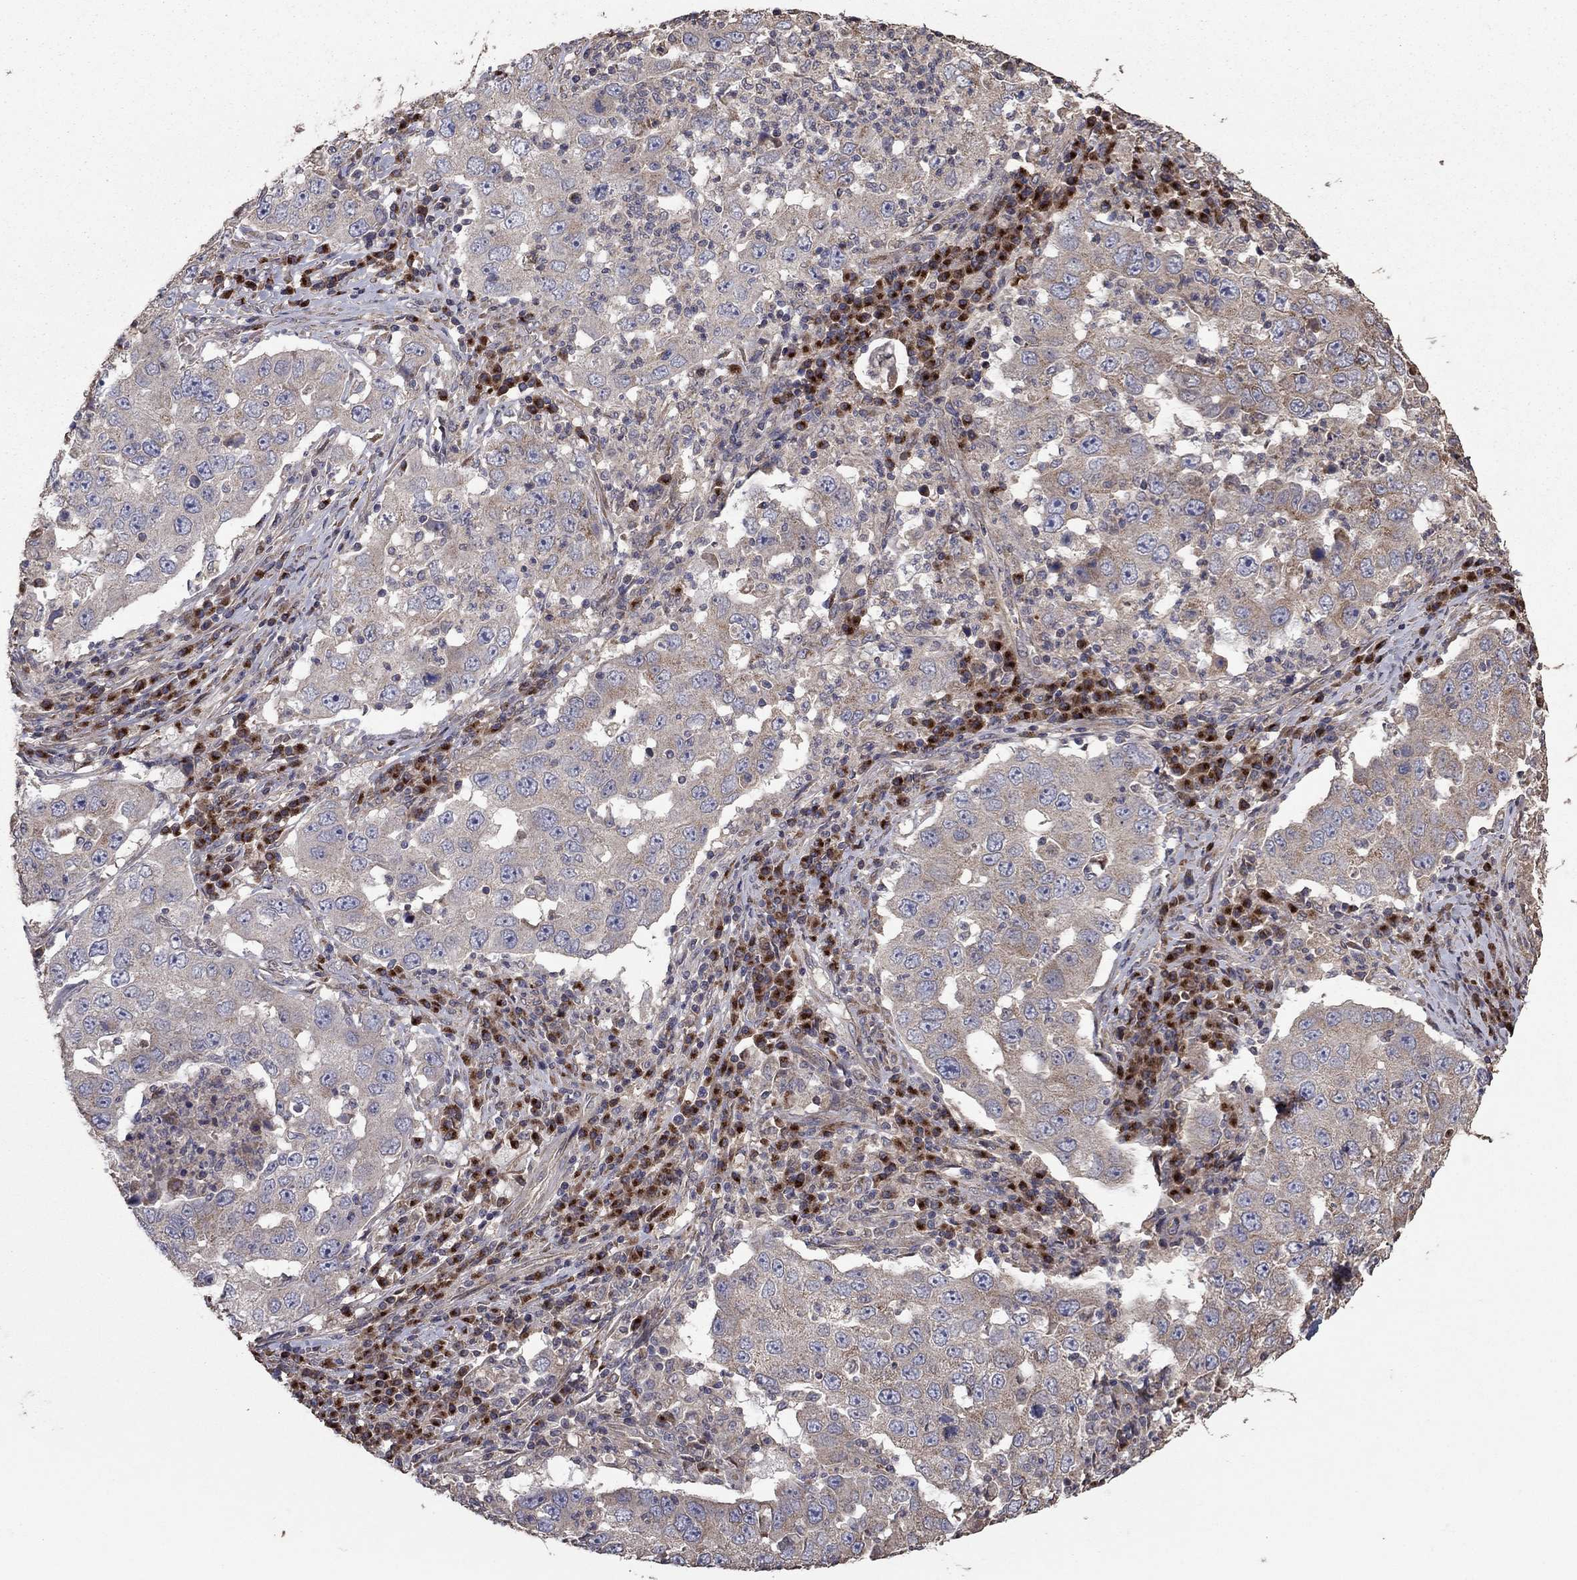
{"staining": {"intensity": "weak", "quantity": "<25%", "location": "cytoplasmic/membranous"}, "tissue": "lung cancer", "cell_type": "Tumor cells", "image_type": "cancer", "snomed": [{"axis": "morphology", "description": "Adenocarcinoma, NOS"}, {"axis": "topography", "description": "Lung"}], "caption": "IHC of lung cancer exhibits no expression in tumor cells.", "gene": "FLT4", "patient": {"sex": "male", "age": 73}}